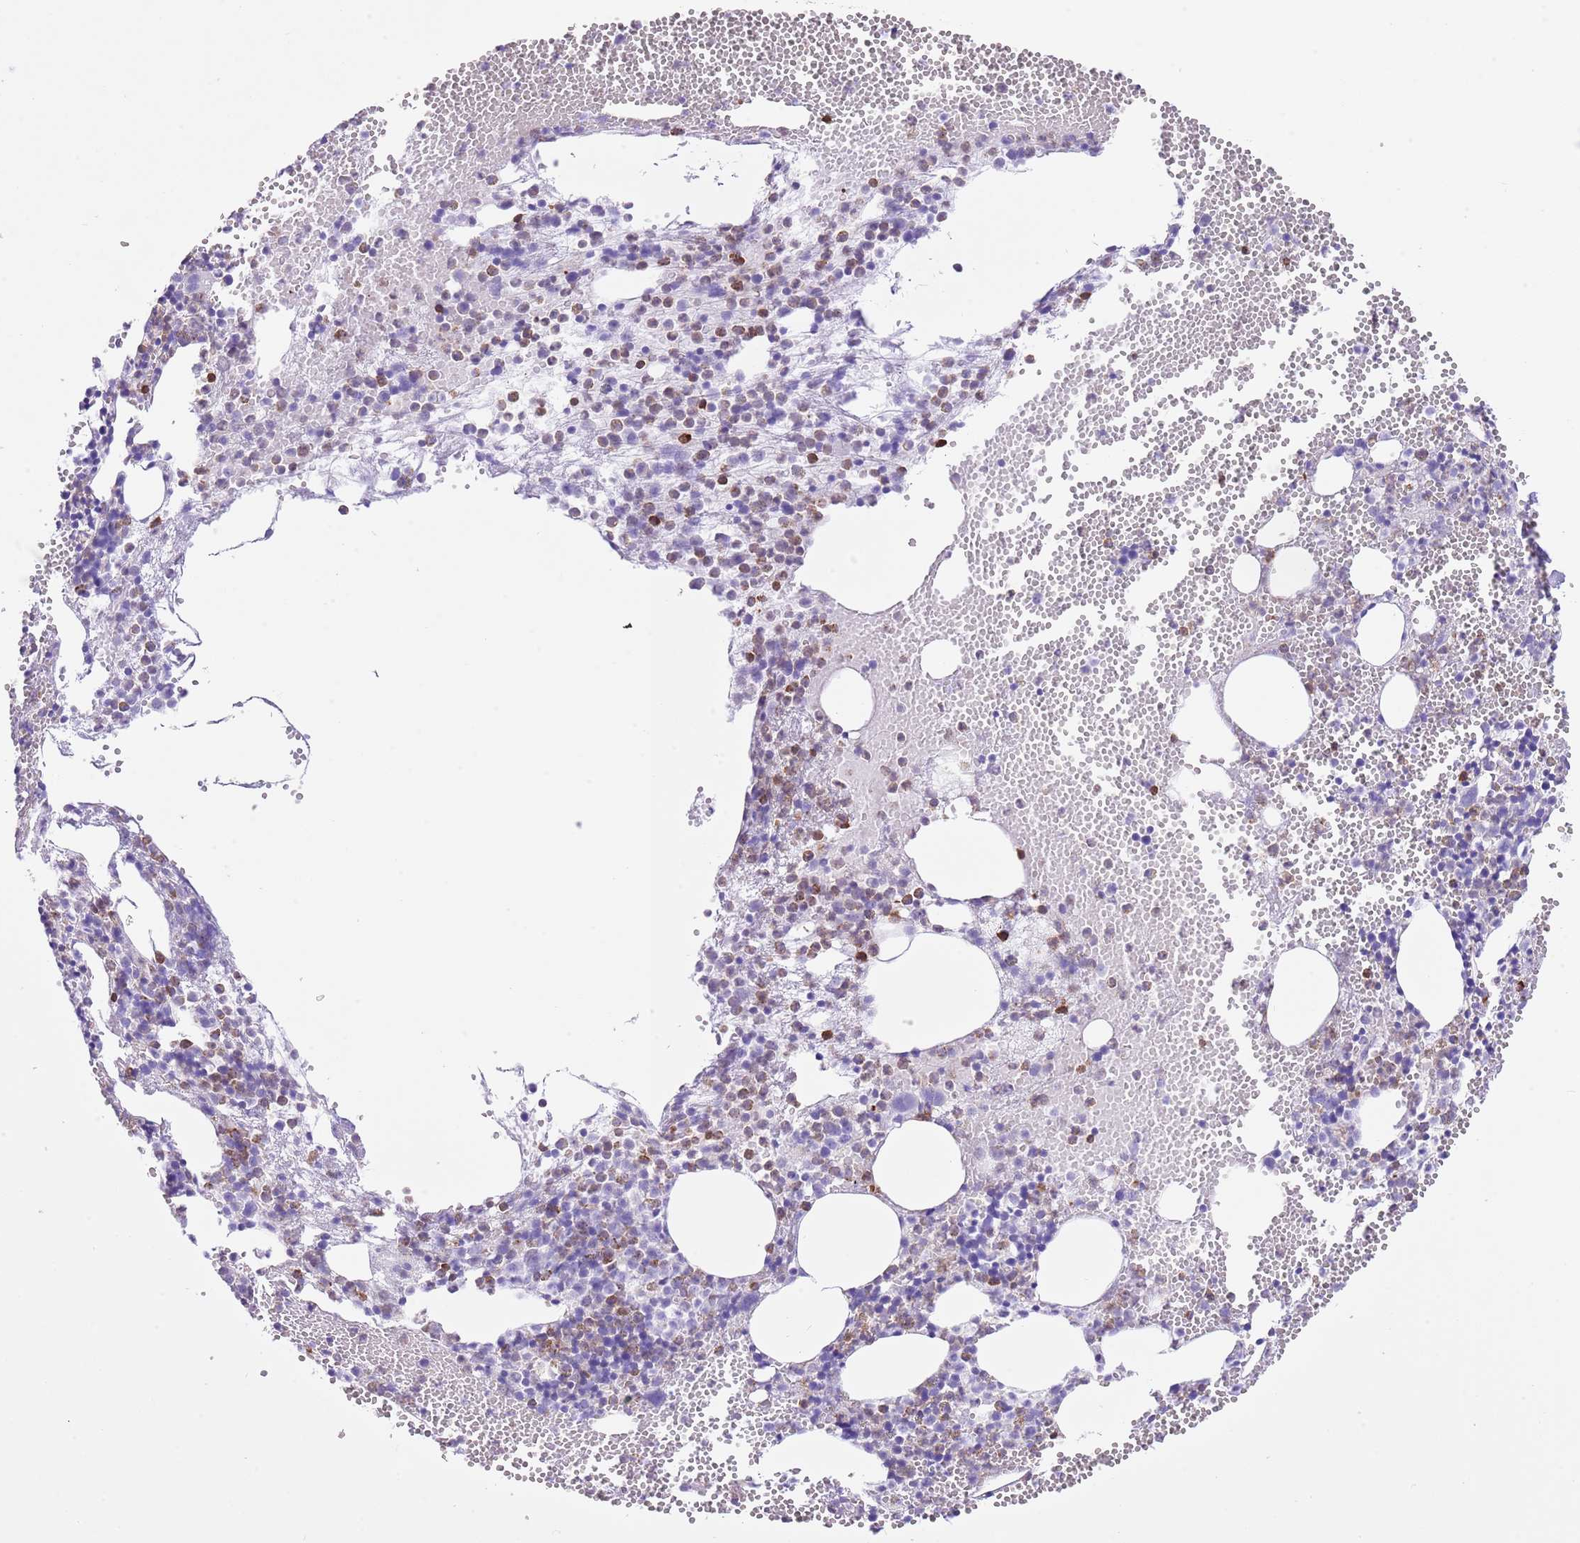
{"staining": {"intensity": "moderate", "quantity": "<25%", "location": "cytoplasmic/membranous,nuclear"}, "tissue": "bone marrow", "cell_type": "Hematopoietic cells", "image_type": "normal", "snomed": [{"axis": "morphology", "description": "Normal tissue, NOS"}, {"axis": "topography", "description": "Bone marrow"}], "caption": "A low amount of moderate cytoplasmic/membranous,nuclear expression is seen in about <25% of hematopoietic cells in benign bone marrow. The staining was performed using DAB (3,3'-diaminobenzidine) to visualize the protein expression in brown, while the nuclei were stained in blue with hematoxylin (Magnification: 20x).", "gene": "EFHD2", "patient": {"sex": "female", "age": 77}}